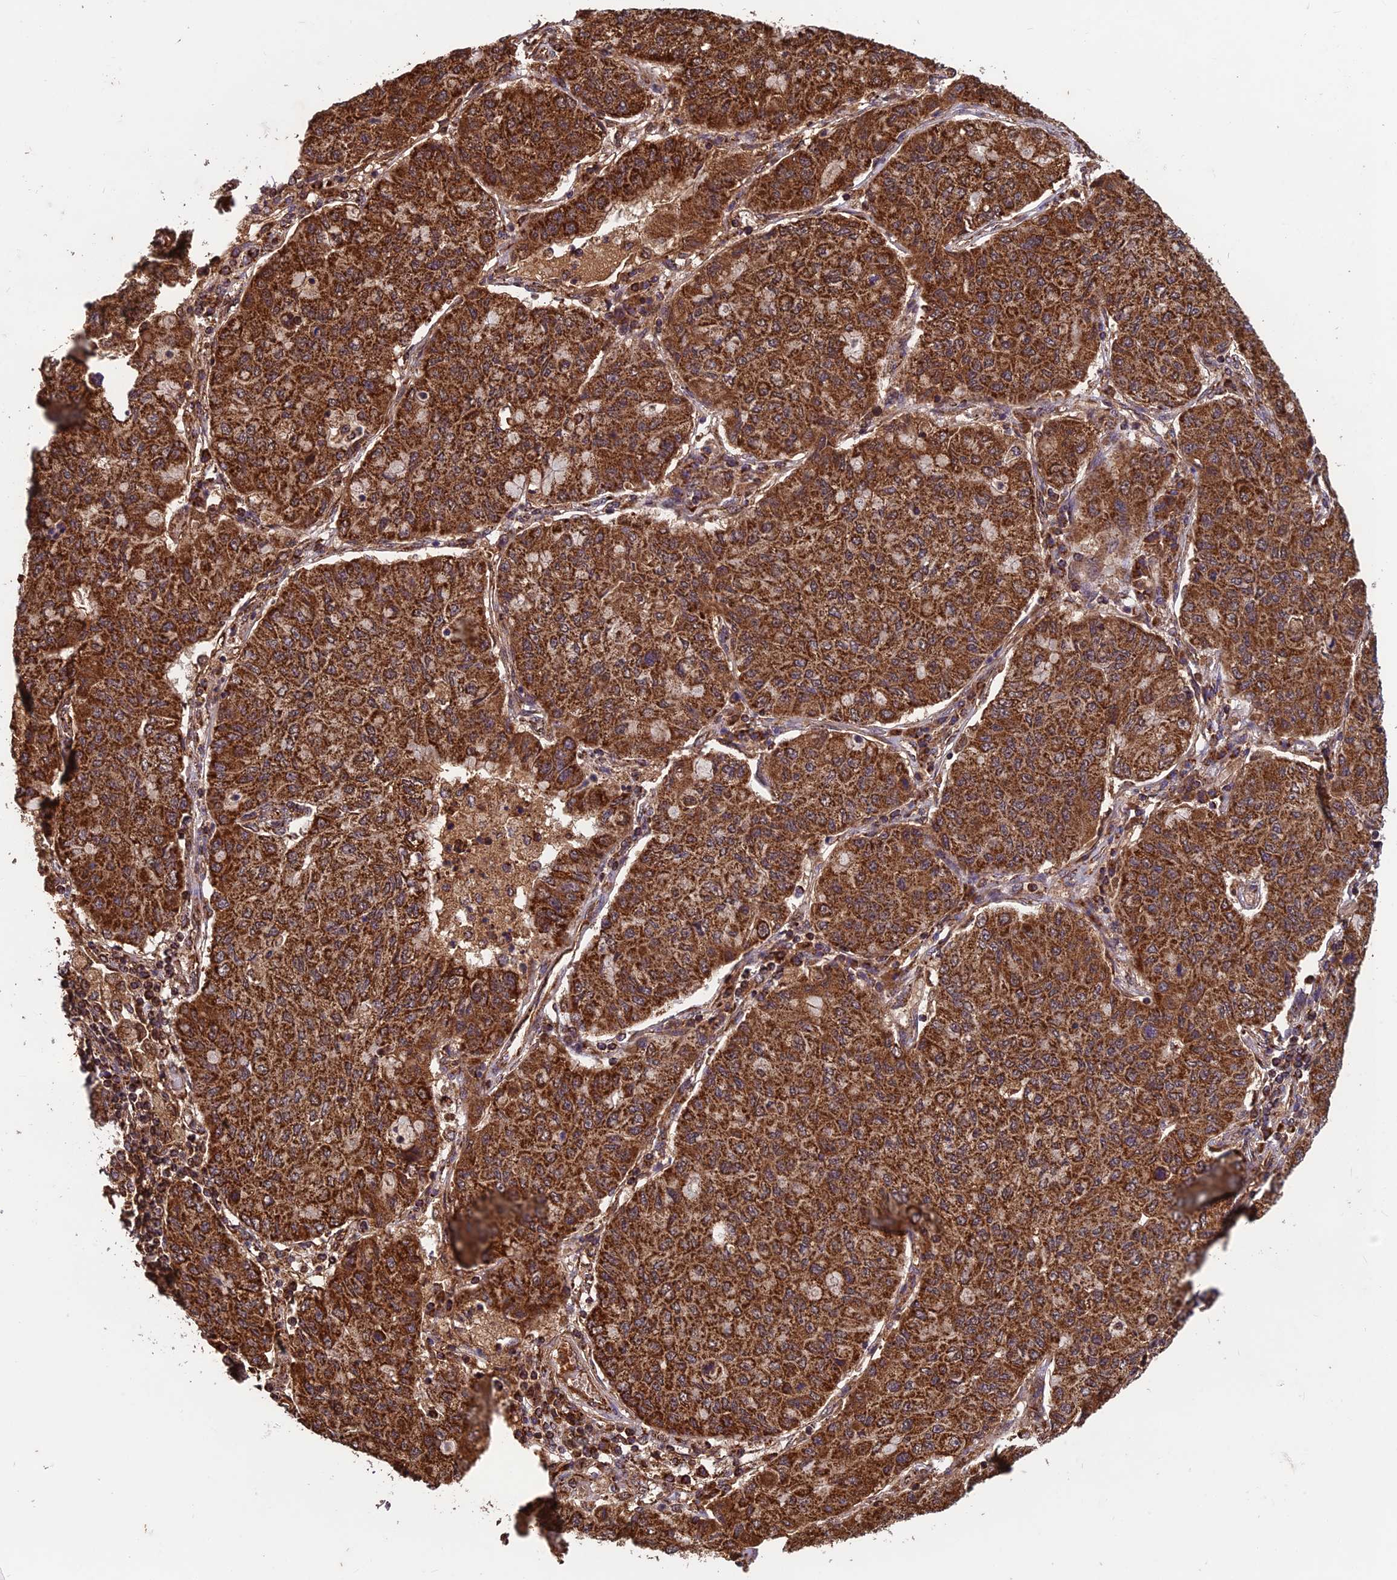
{"staining": {"intensity": "strong", "quantity": ">75%", "location": "cytoplasmic/membranous"}, "tissue": "lung cancer", "cell_type": "Tumor cells", "image_type": "cancer", "snomed": [{"axis": "morphology", "description": "Squamous cell carcinoma, NOS"}, {"axis": "topography", "description": "Lung"}], "caption": "This is an image of IHC staining of squamous cell carcinoma (lung), which shows strong expression in the cytoplasmic/membranous of tumor cells.", "gene": "CCDC15", "patient": {"sex": "male", "age": 74}}